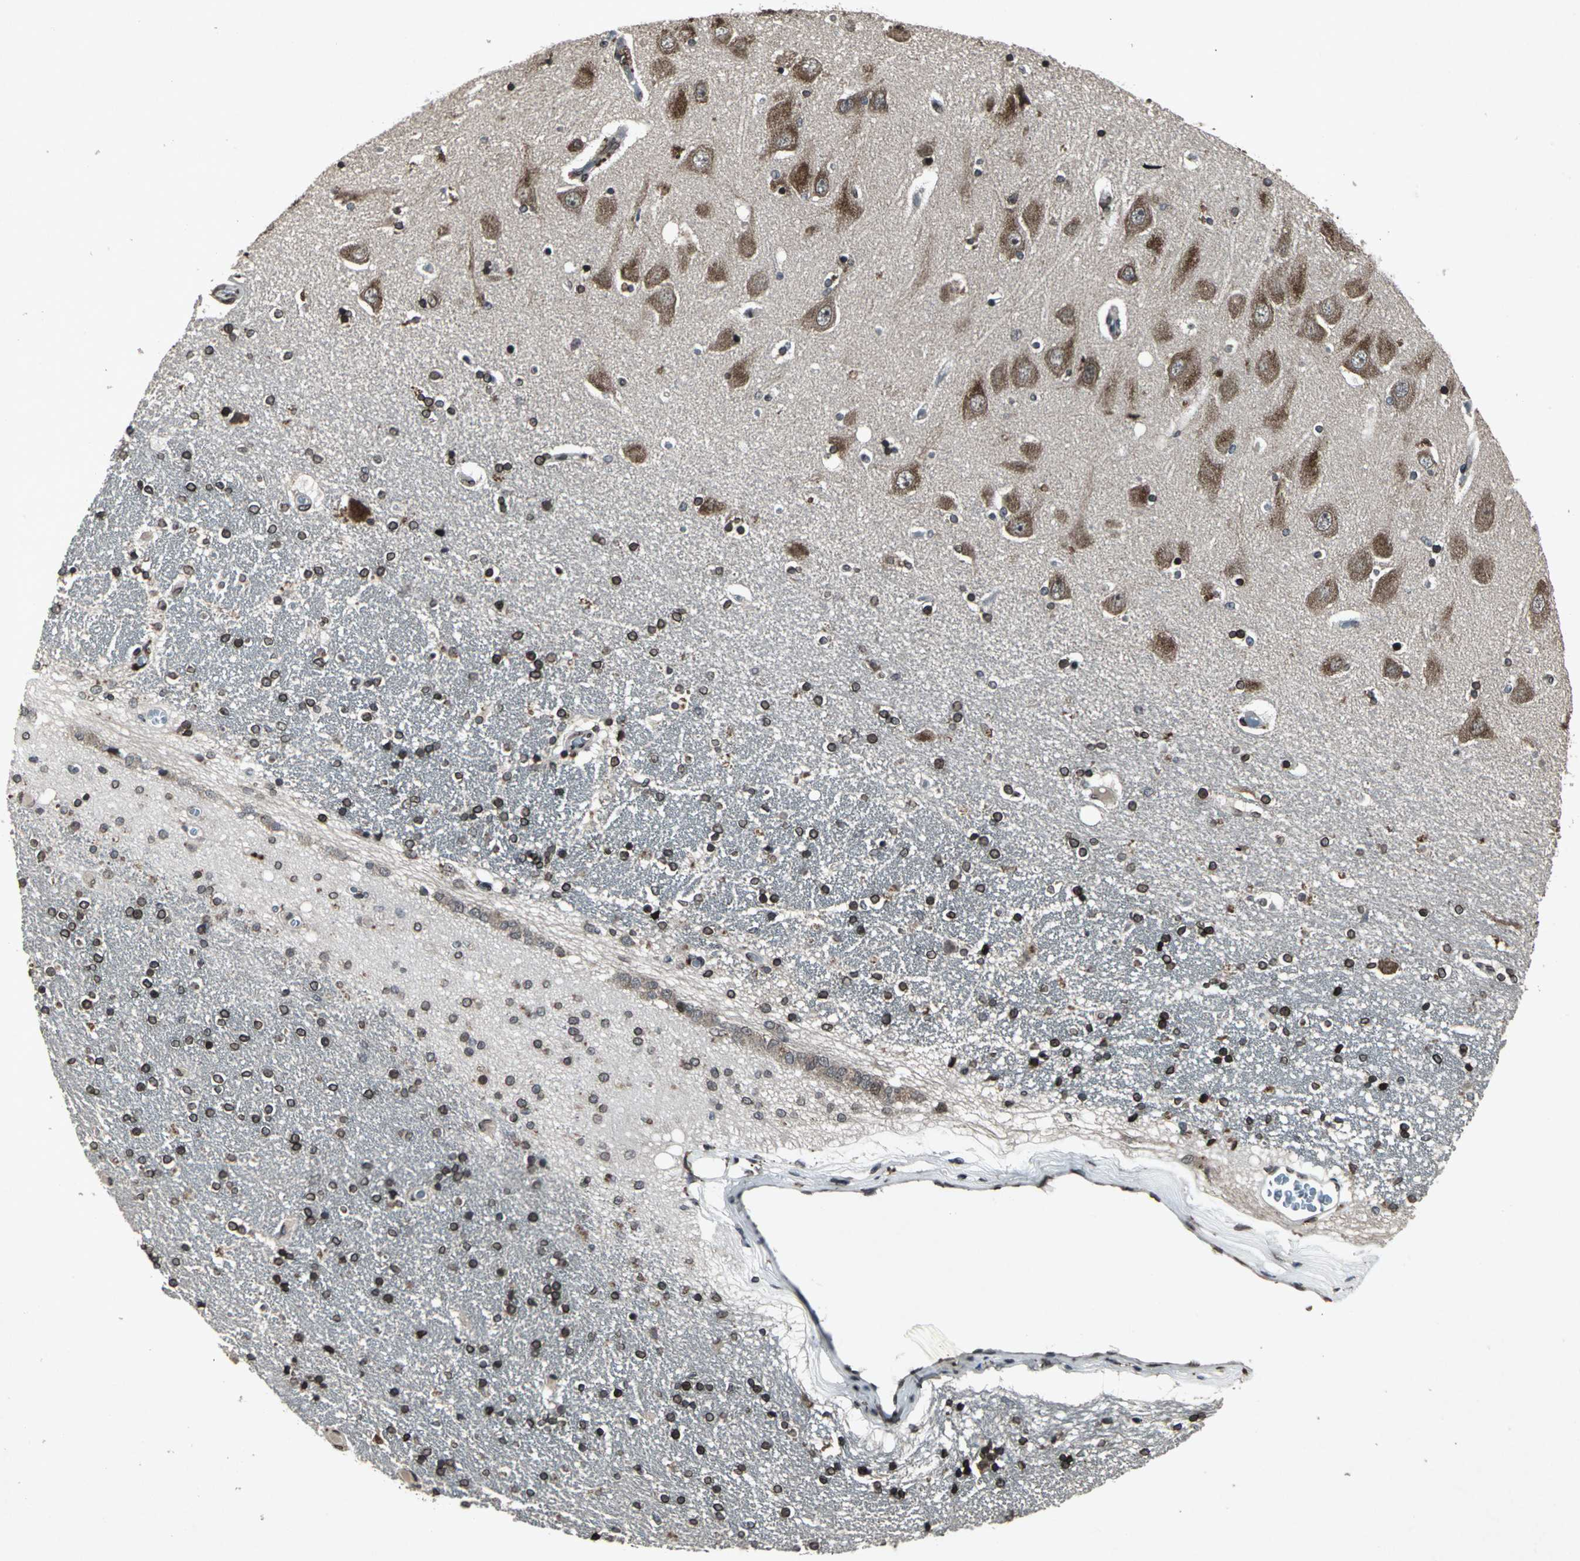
{"staining": {"intensity": "strong", "quantity": ">75%", "location": "cytoplasmic/membranous,nuclear"}, "tissue": "hippocampus", "cell_type": "Glial cells", "image_type": "normal", "snomed": [{"axis": "morphology", "description": "Normal tissue, NOS"}, {"axis": "topography", "description": "Hippocampus"}], "caption": "Immunohistochemical staining of normal human hippocampus demonstrates strong cytoplasmic/membranous,nuclear protein expression in about >75% of glial cells.", "gene": "SH2B3", "patient": {"sex": "female", "age": 54}}